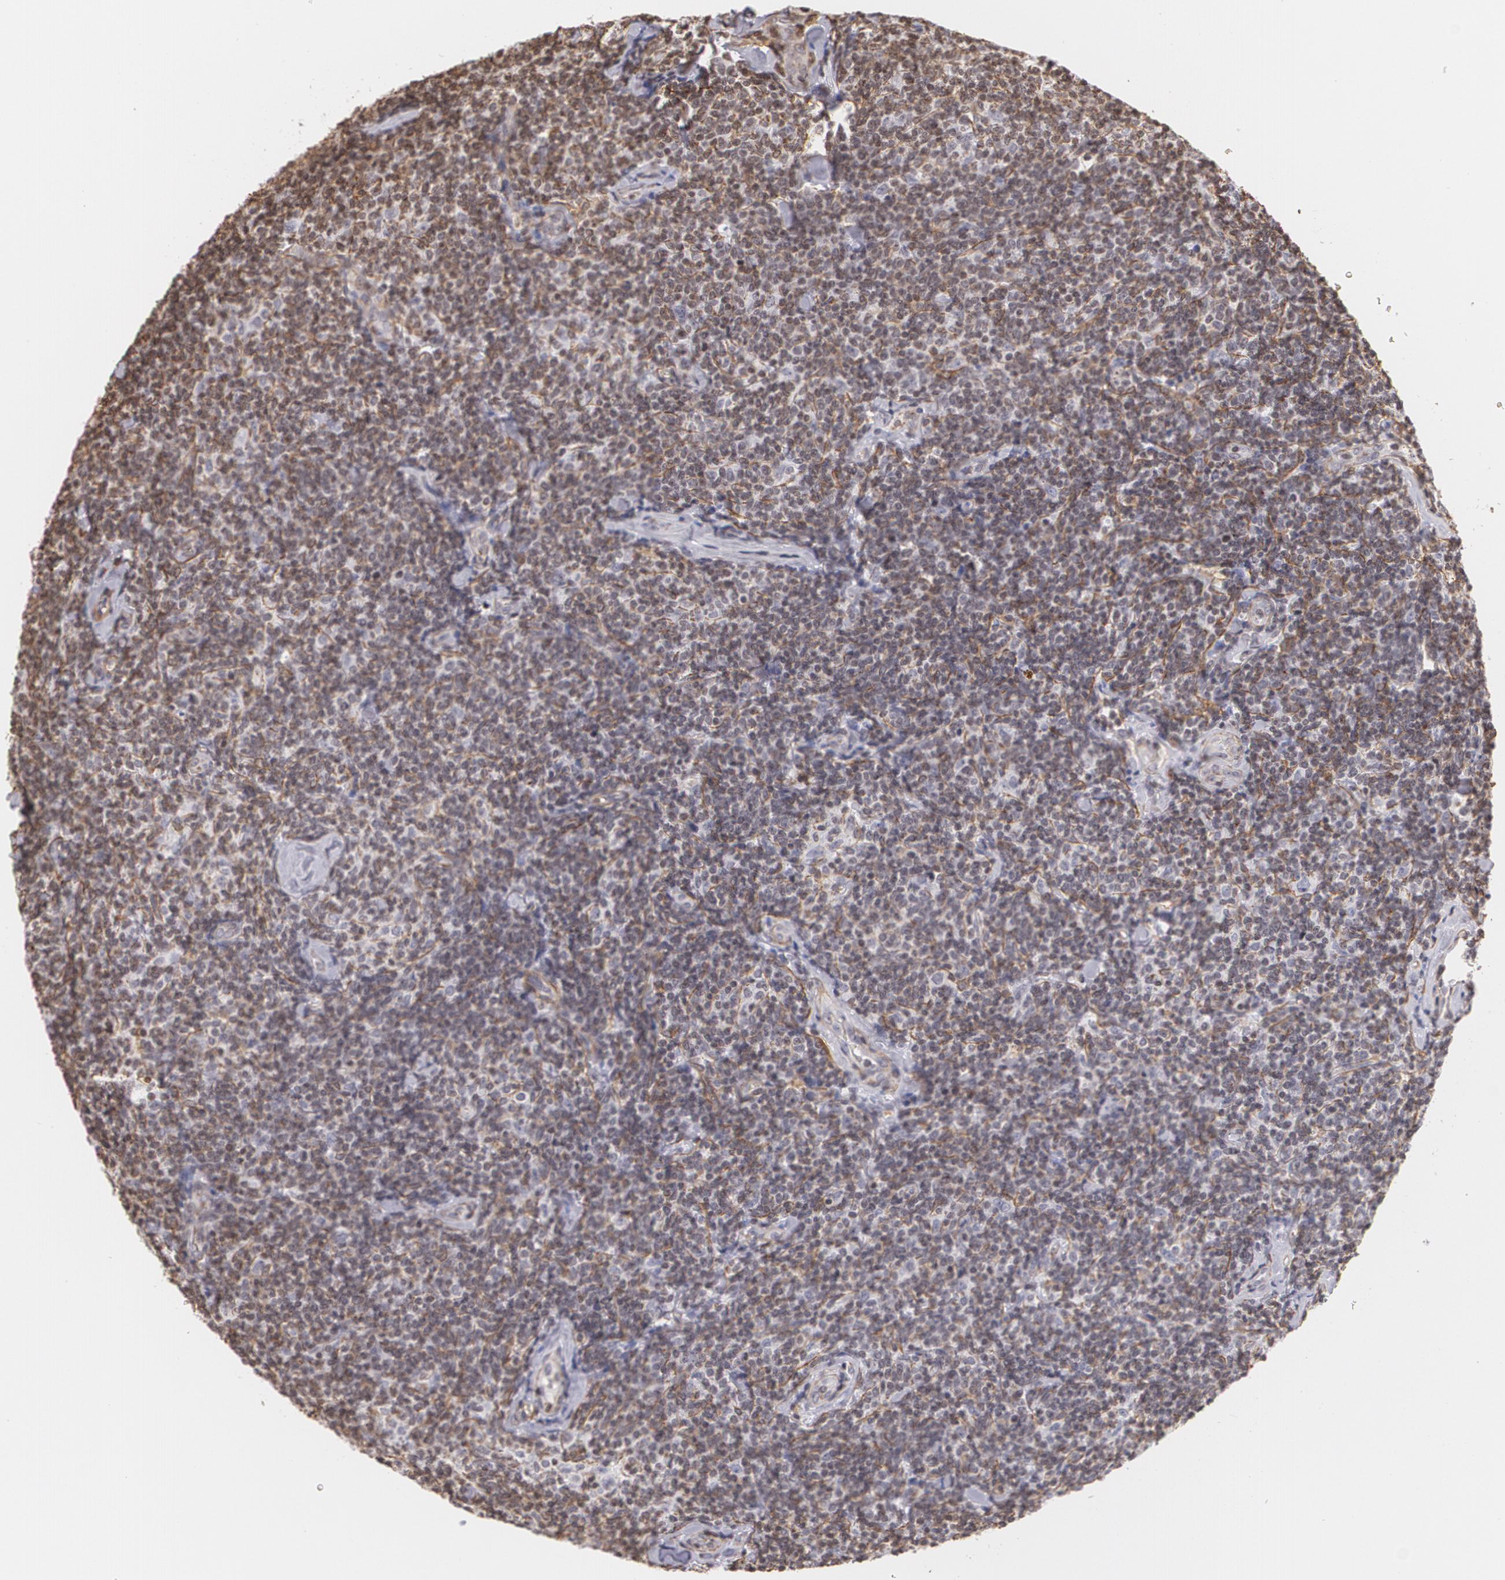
{"staining": {"intensity": "weak", "quantity": "25%-75%", "location": "cytoplasmic/membranous"}, "tissue": "lymphoma", "cell_type": "Tumor cells", "image_type": "cancer", "snomed": [{"axis": "morphology", "description": "Malignant lymphoma, non-Hodgkin's type, Low grade"}, {"axis": "topography", "description": "Lymph node"}], "caption": "Immunohistochemistry (IHC) staining of low-grade malignant lymphoma, non-Hodgkin's type, which exhibits low levels of weak cytoplasmic/membranous positivity in about 25%-75% of tumor cells indicating weak cytoplasmic/membranous protein positivity. The staining was performed using DAB (3,3'-diaminobenzidine) (brown) for protein detection and nuclei were counterstained in hematoxylin (blue).", "gene": "VAMP1", "patient": {"sex": "female", "age": 56}}